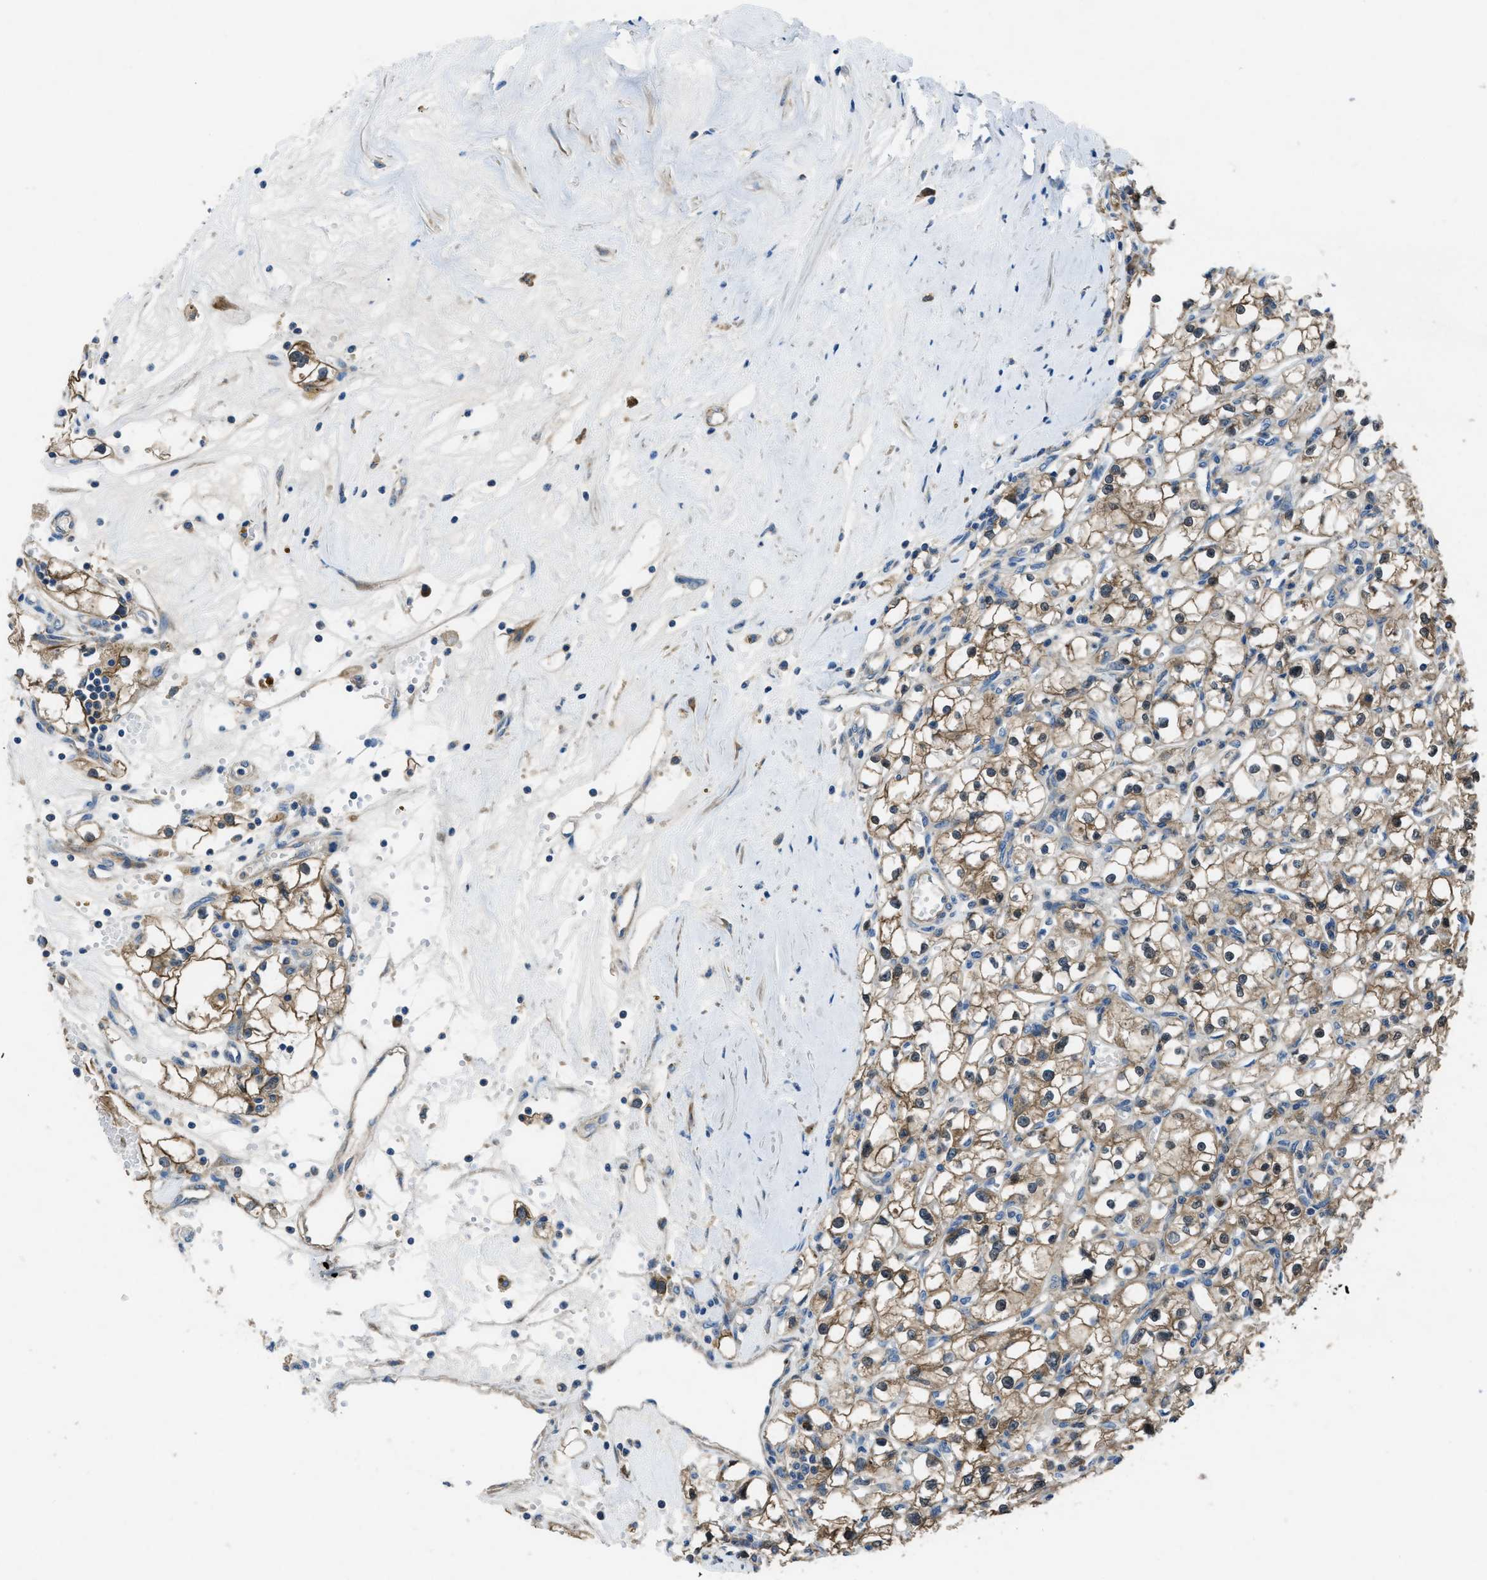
{"staining": {"intensity": "moderate", "quantity": ">75%", "location": "cytoplasmic/membranous"}, "tissue": "renal cancer", "cell_type": "Tumor cells", "image_type": "cancer", "snomed": [{"axis": "morphology", "description": "Adenocarcinoma, NOS"}, {"axis": "topography", "description": "Kidney"}], "caption": "Protein staining reveals moderate cytoplasmic/membranous expression in about >75% of tumor cells in renal cancer (adenocarcinoma). Immunohistochemistry stains the protein of interest in brown and the nuclei are stained blue.", "gene": "MAP3K20", "patient": {"sex": "male", "age": 56}}